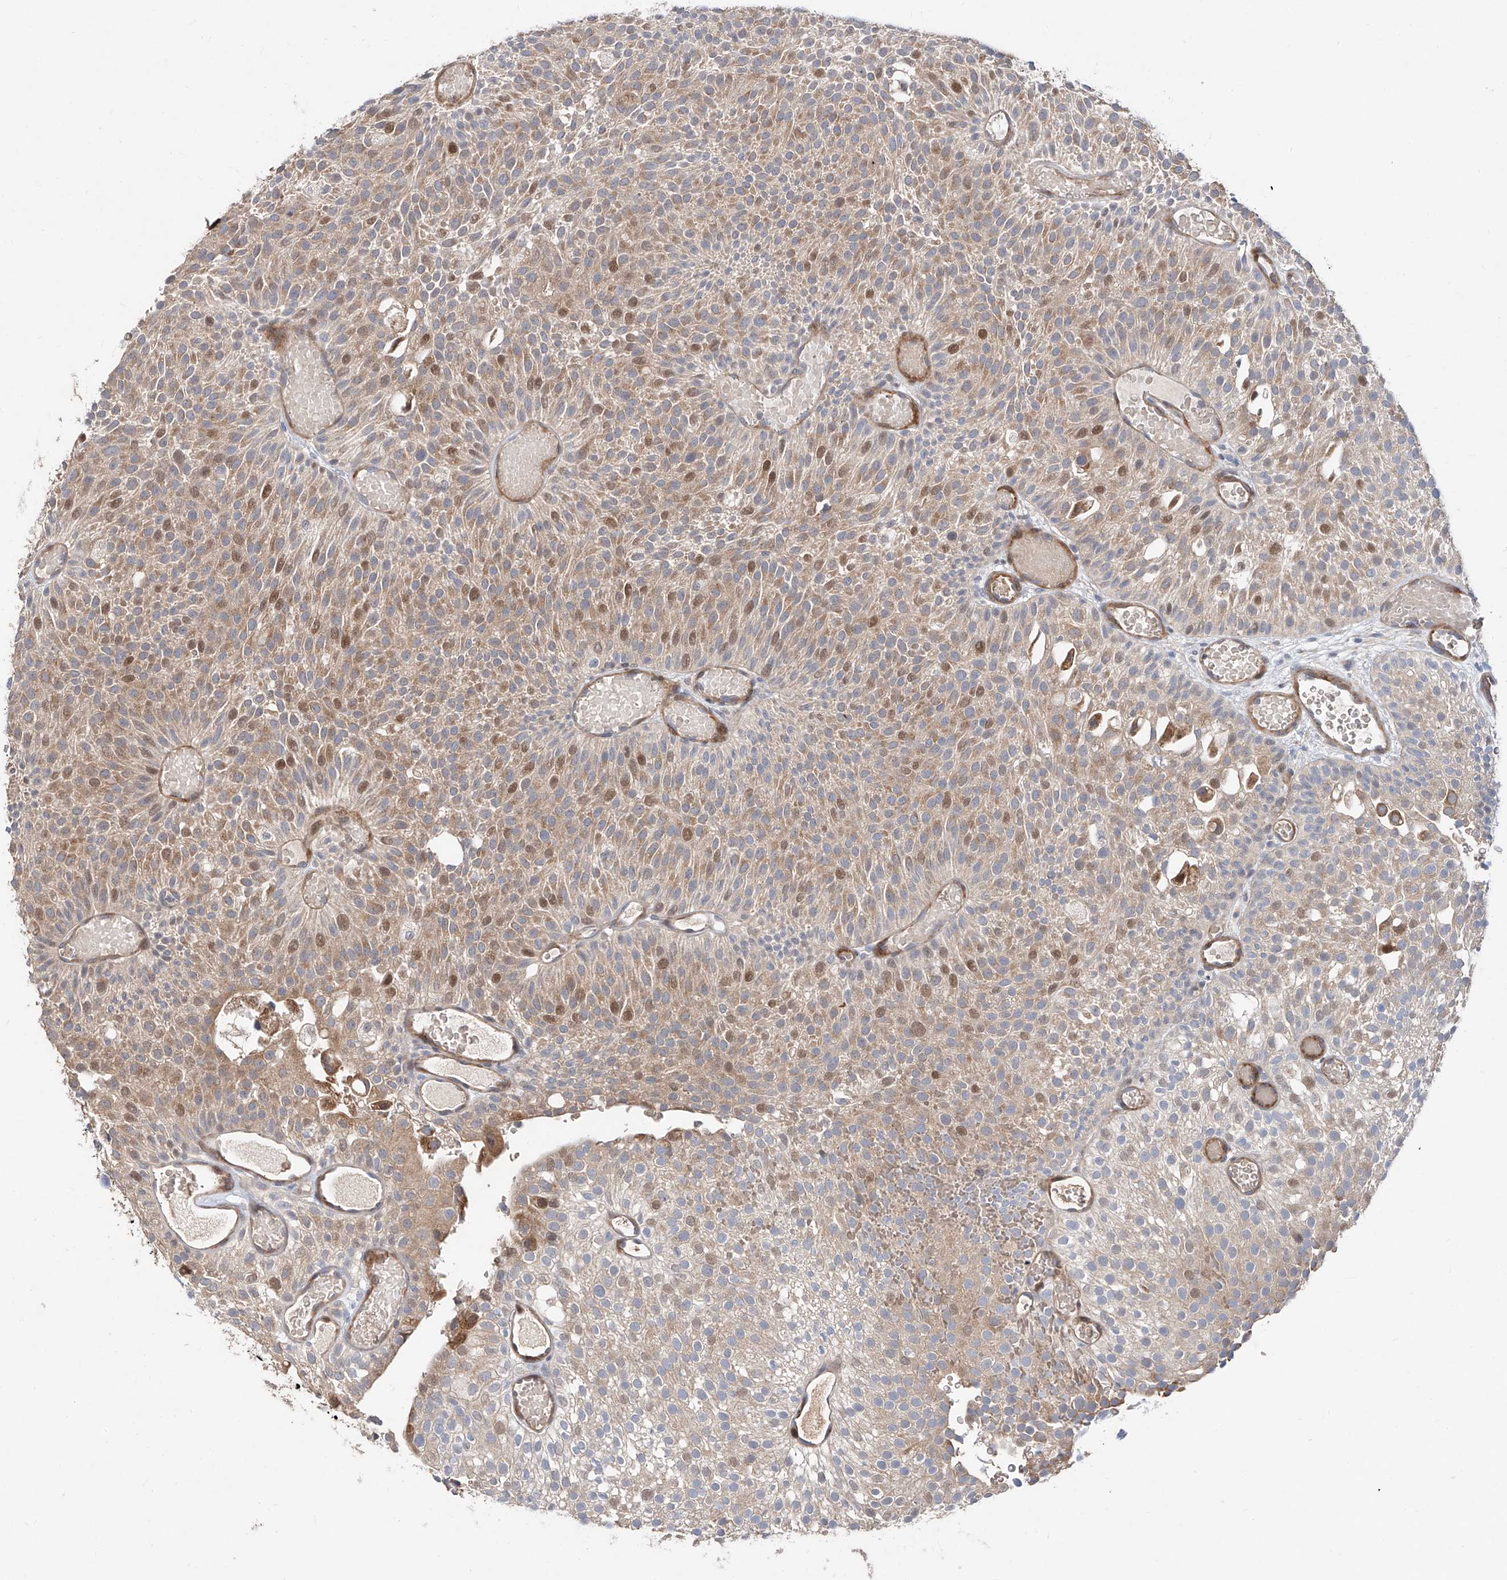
{"staining": {"intensity": "moderate", "quantity": ">75%", "location": "cytoplasmic/membranous,nuclear"}, "tissue": "urothelial cancer", "cell_type": "Tumor cells", "image_type": "cancer", "snomed": [{"axis": "morphology", "description": "Urothelial carcinoma, Low grade"}, {"axis": "topography", "description": "Urinary bladder"}], "caption": "This micrograph shows immunohistochemistry staining of urothelial cancer, with medium moderate cytoplasmic/membranous and nuclear positivity in approximately >75% of tumor cells.", "gene": "FUCA2", "patient": {"sex": "male", "age": 78}}